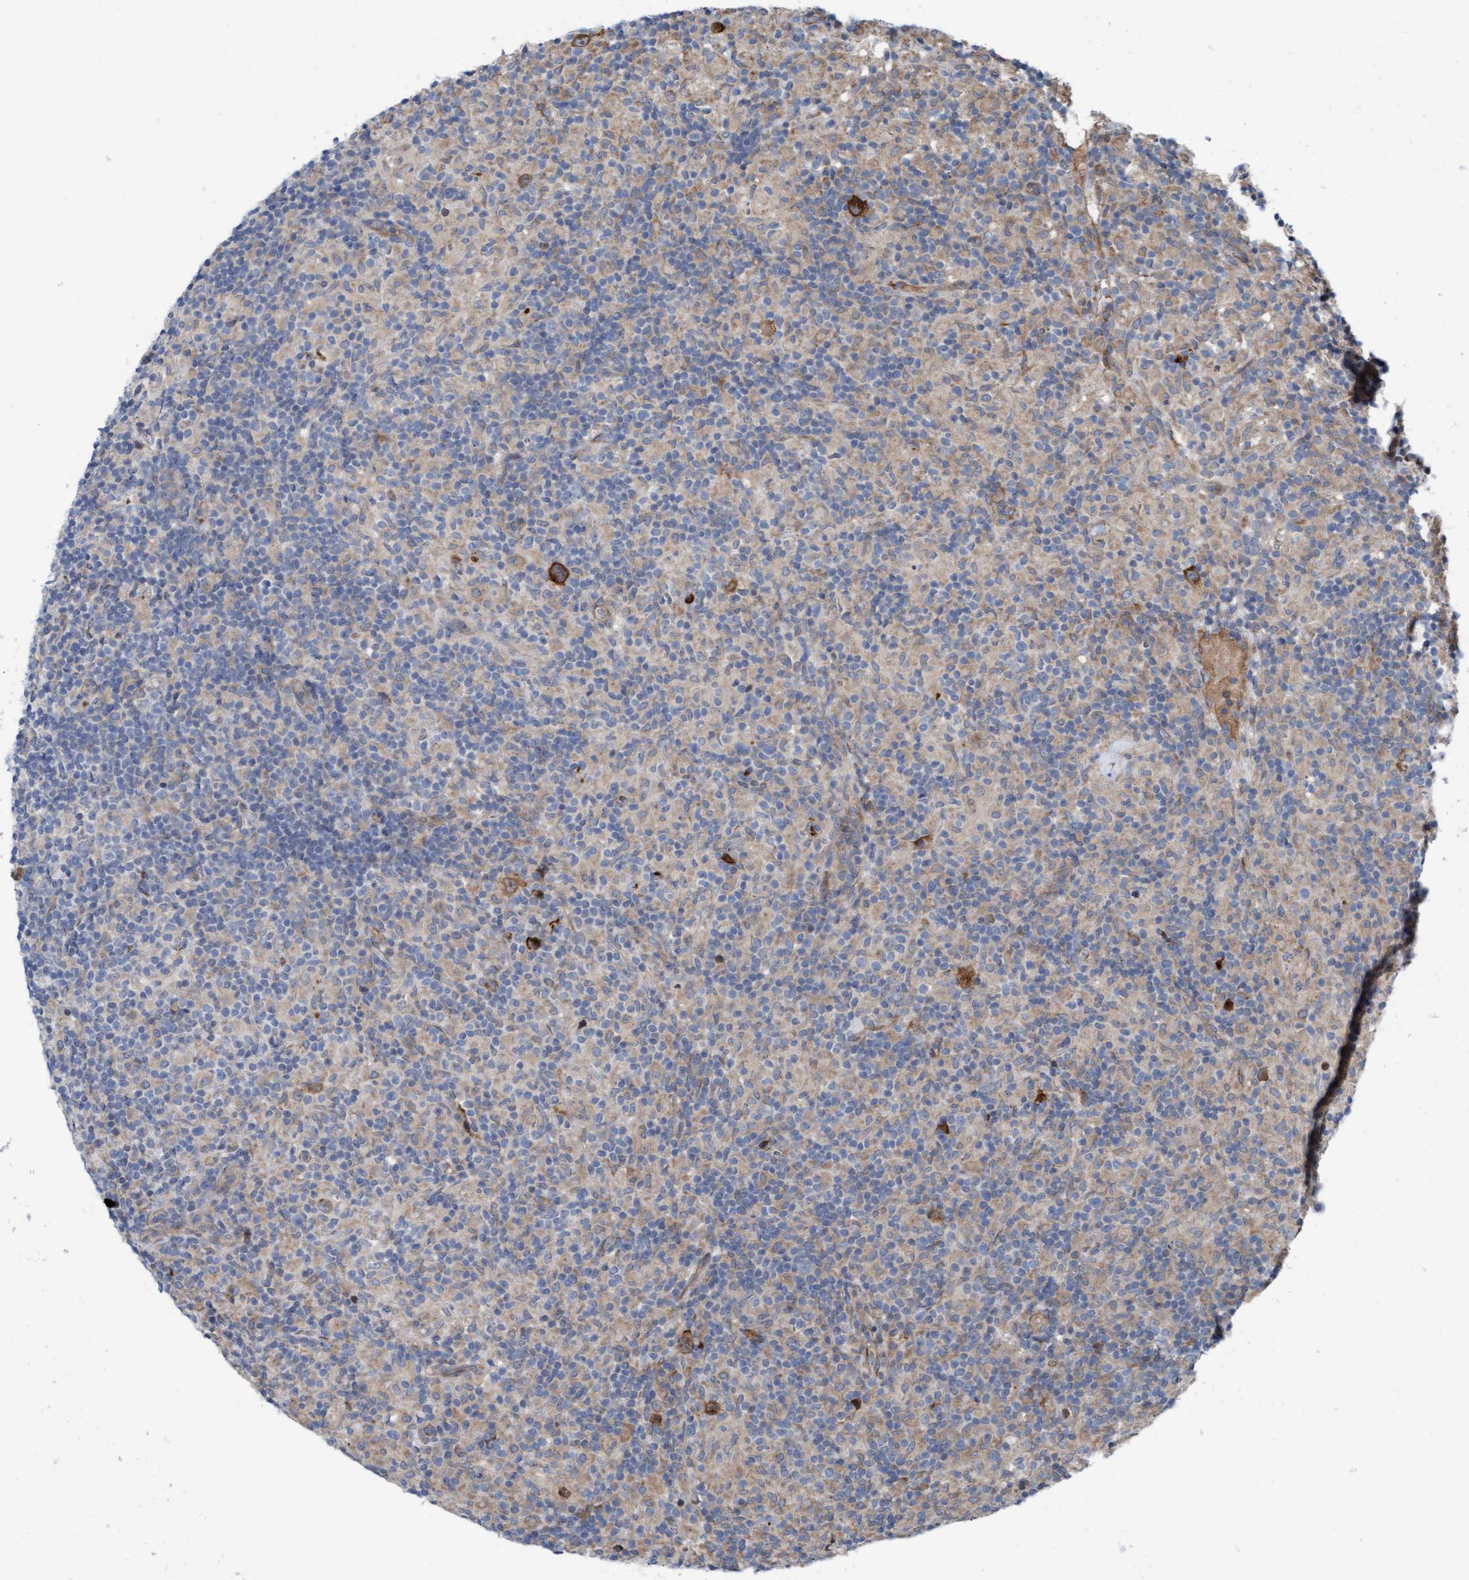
{"staining": {"intensity": "moderate", "quantity": ">75%", "location": "cytoplasmic/membranous"}, "tissue": "lymphoma", "cell_type": "Tumor cells", "image_type": "cancer", "snomed": [{"axis": "morphology", "description": "Hodgkin's disease, NOS"}, {"axis": "topography", "description": "Lymph node"}], "caption": "Lymphoma tissue reveals moderate cytoplasmic/membranous staining in about >75% of tumor cells, visualized by immunohistochemistry. The protein of interest is stained brown, and the nuclei are stained in blue (DAB (3,3'-diaminobenzidine) IHC with brightfield microscopy, high magnification).", "gene": "RAP1GAP2", "patient": {"sex": "male", "age": 70}}